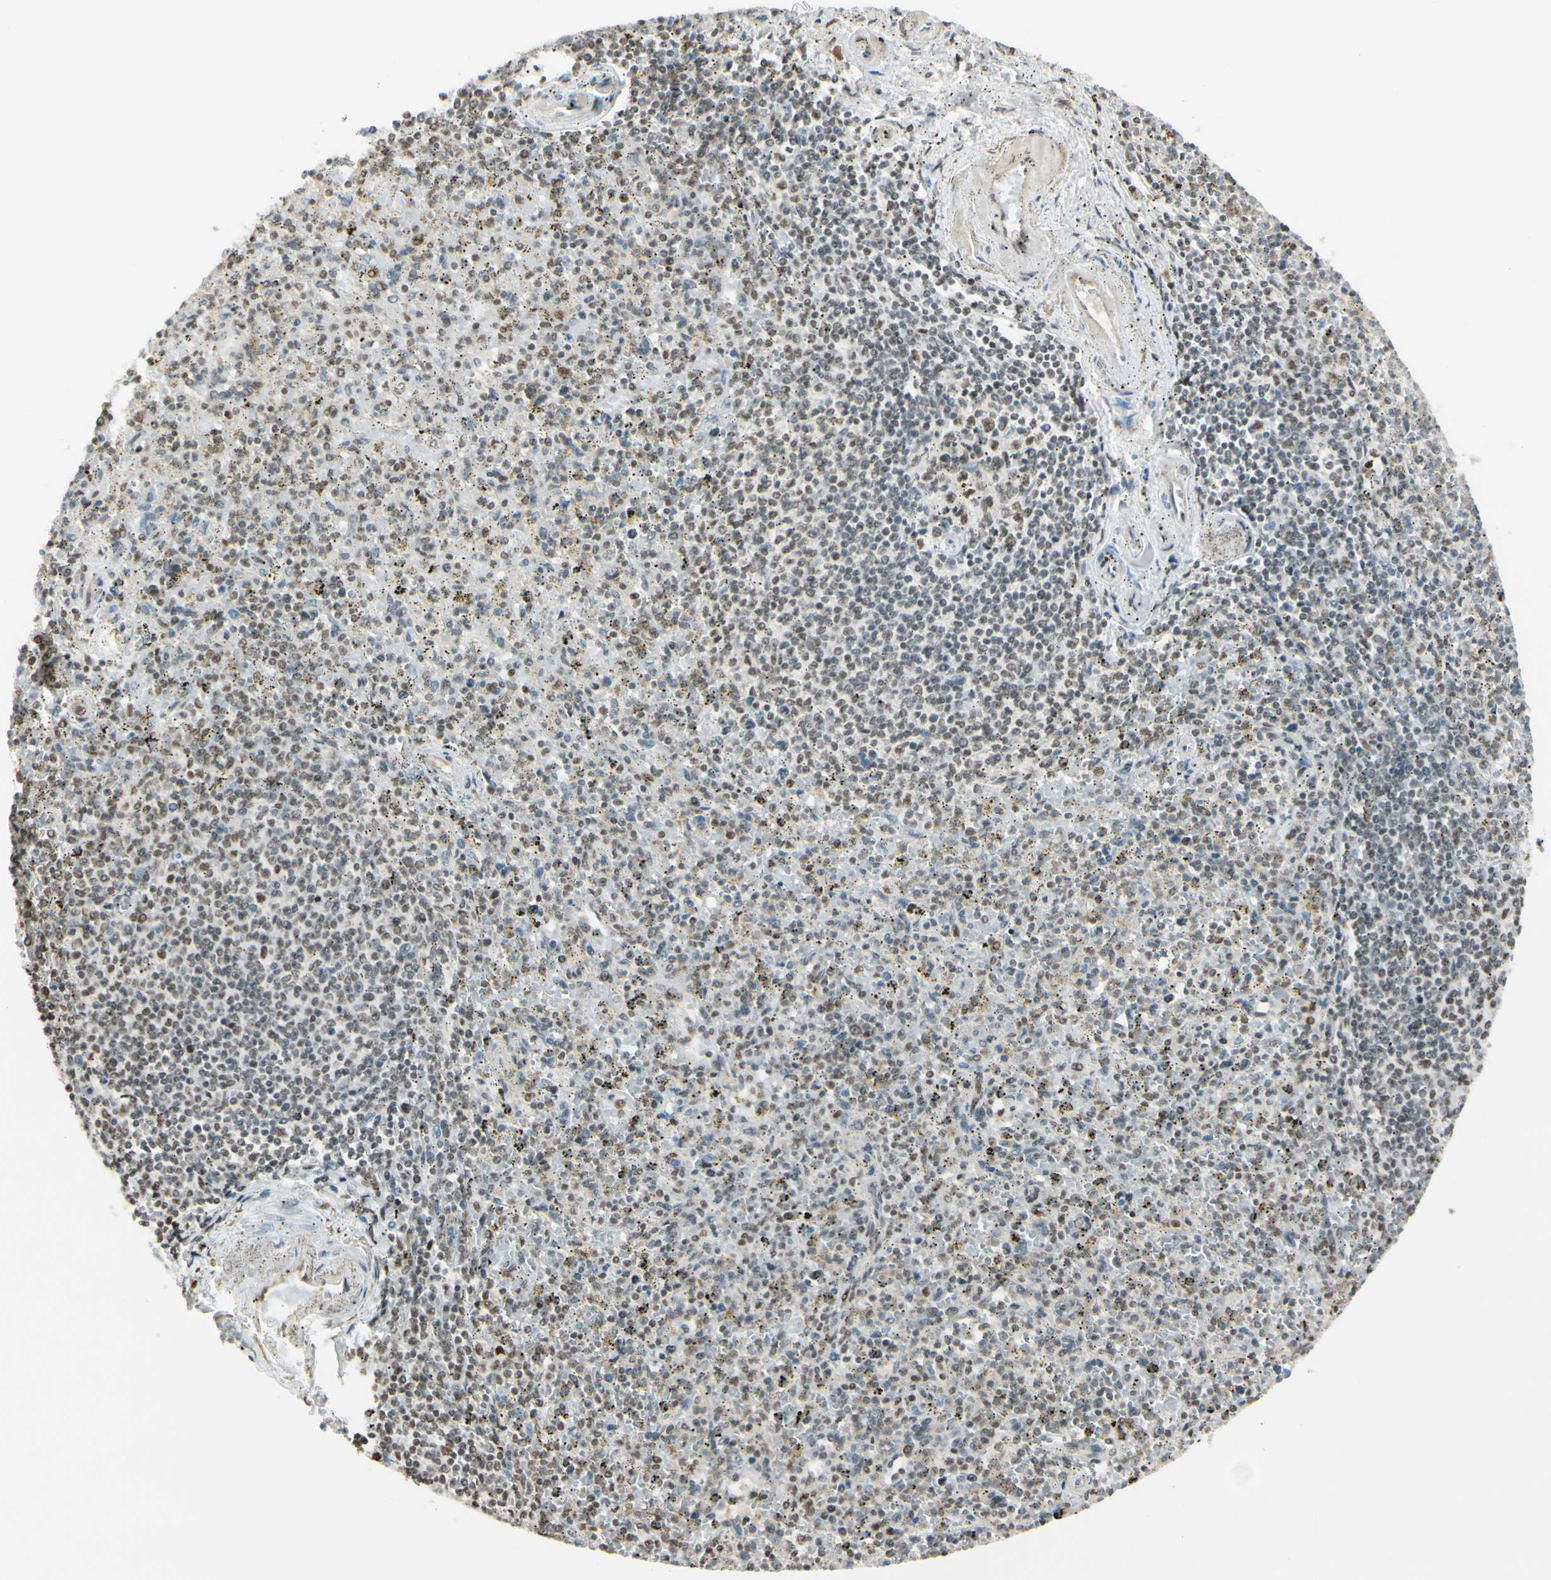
{"staining": {"intensity": "weak", "quantity": "<25%", "location": "nuclear"}, "tissue": "spleen", "cell_type": "Cells in red pulp", "image_type": "normal", "snomed": [{"axis": "morphology", "description": "Normal tissue, NOS"}, {"axis": "topography", "description": "Spleen"}], "caption": "Immunohistochemistry of normal human spleen shows no positivity in cells in red pulp.", "gene": "SUFU", "patient": {"sex": "male", "age": 72}}